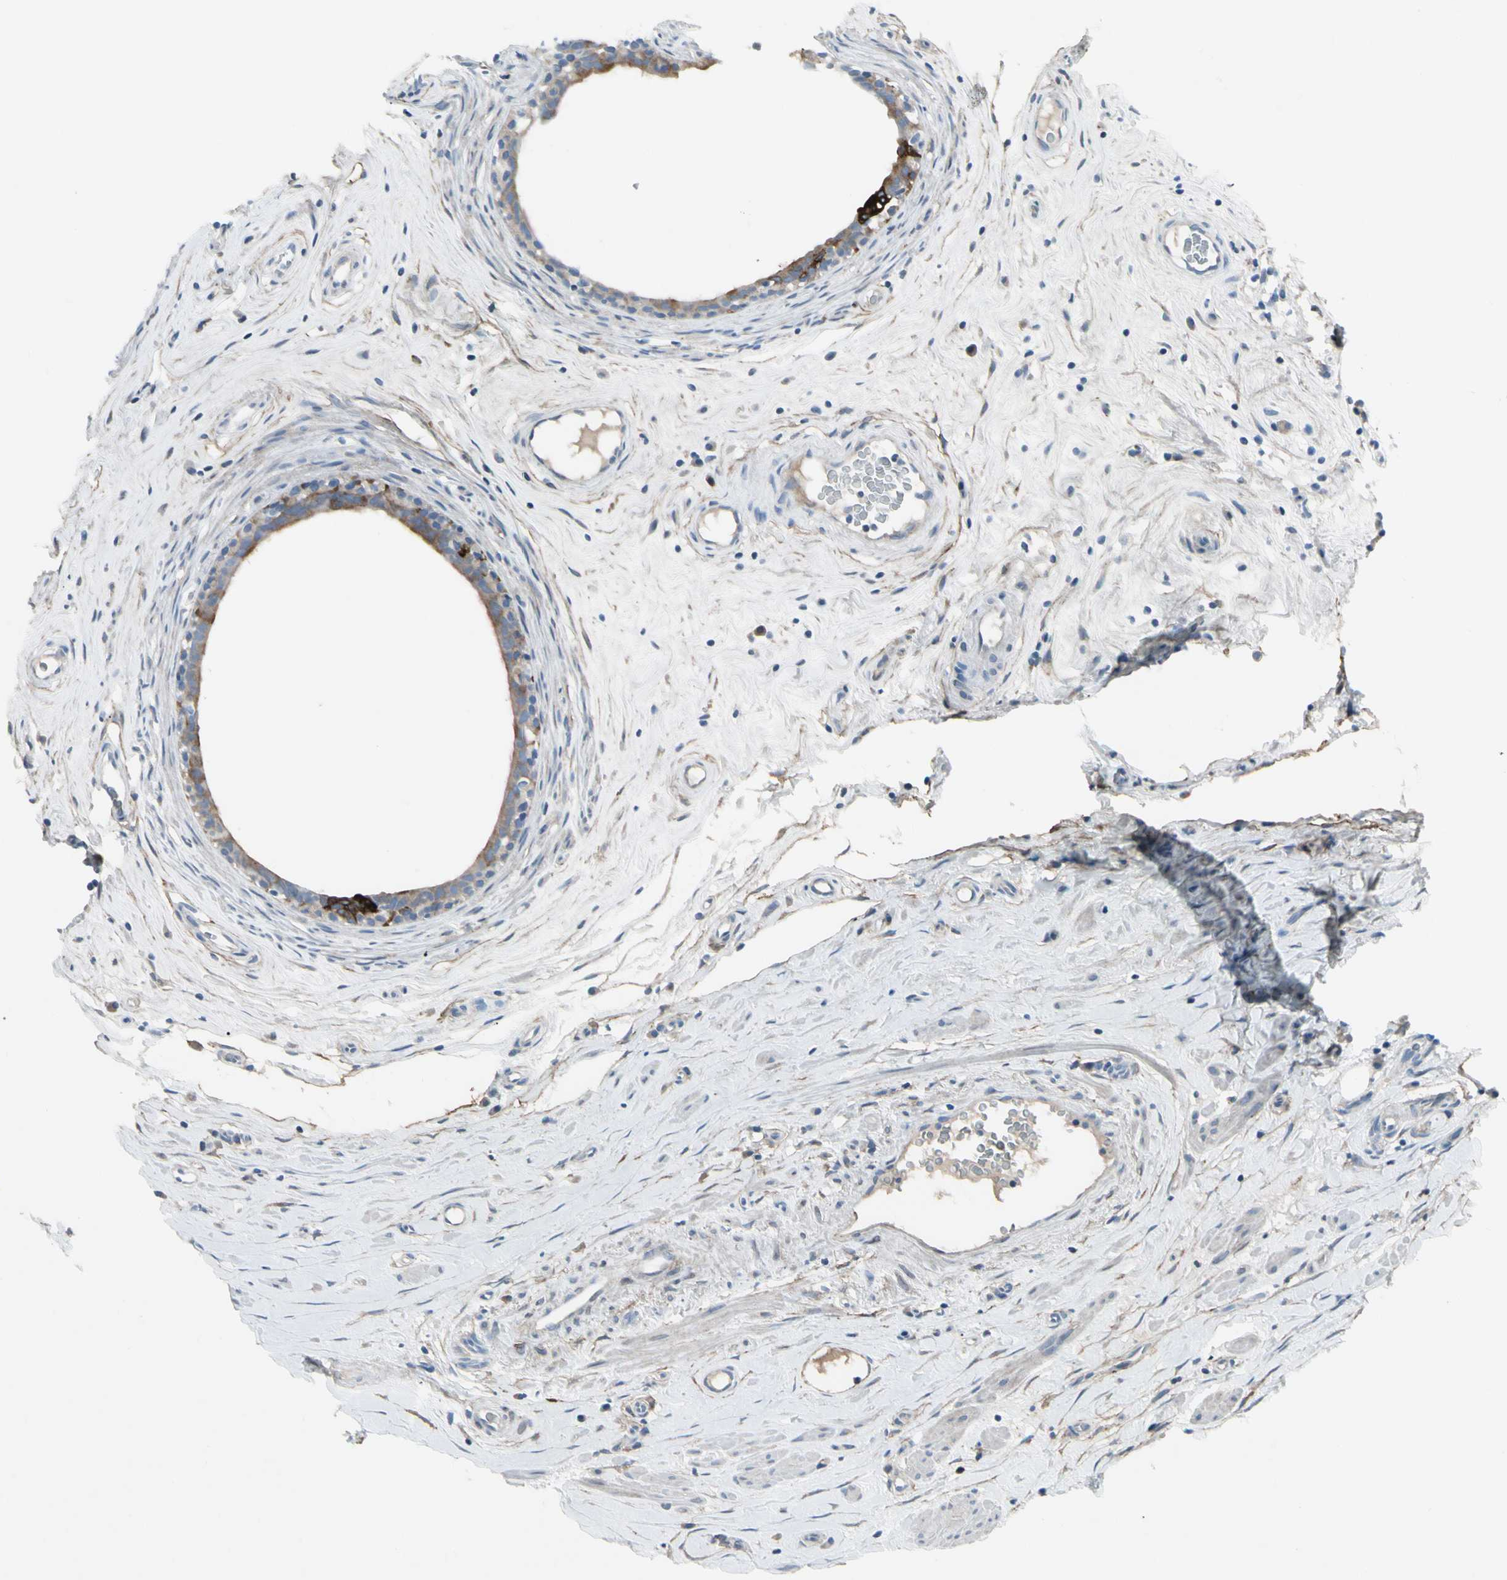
{"staining": {"intensity": "weak", "quantity": "25%-75%", "location": "cytoplasmic/membranous"}, "tissue": "epididymis", "cell_type": "Glandular cells", "image_type": "normal", "snomed": [{"axis": "morphology", "description": "Normal tissue, NOS"}, {"axis": "morphology", "description": "Inflammation, NOS"}, {"axis": "topography", "description": "Epididymis"}], "caption": "Epididymis stained with a brown dye exhibits weak cytoplasmic/membranous positive expression in approximately 25%-75% of glandular cells.", "gene": "PIGR", "patient": {"sex": "male", "age": 84}}